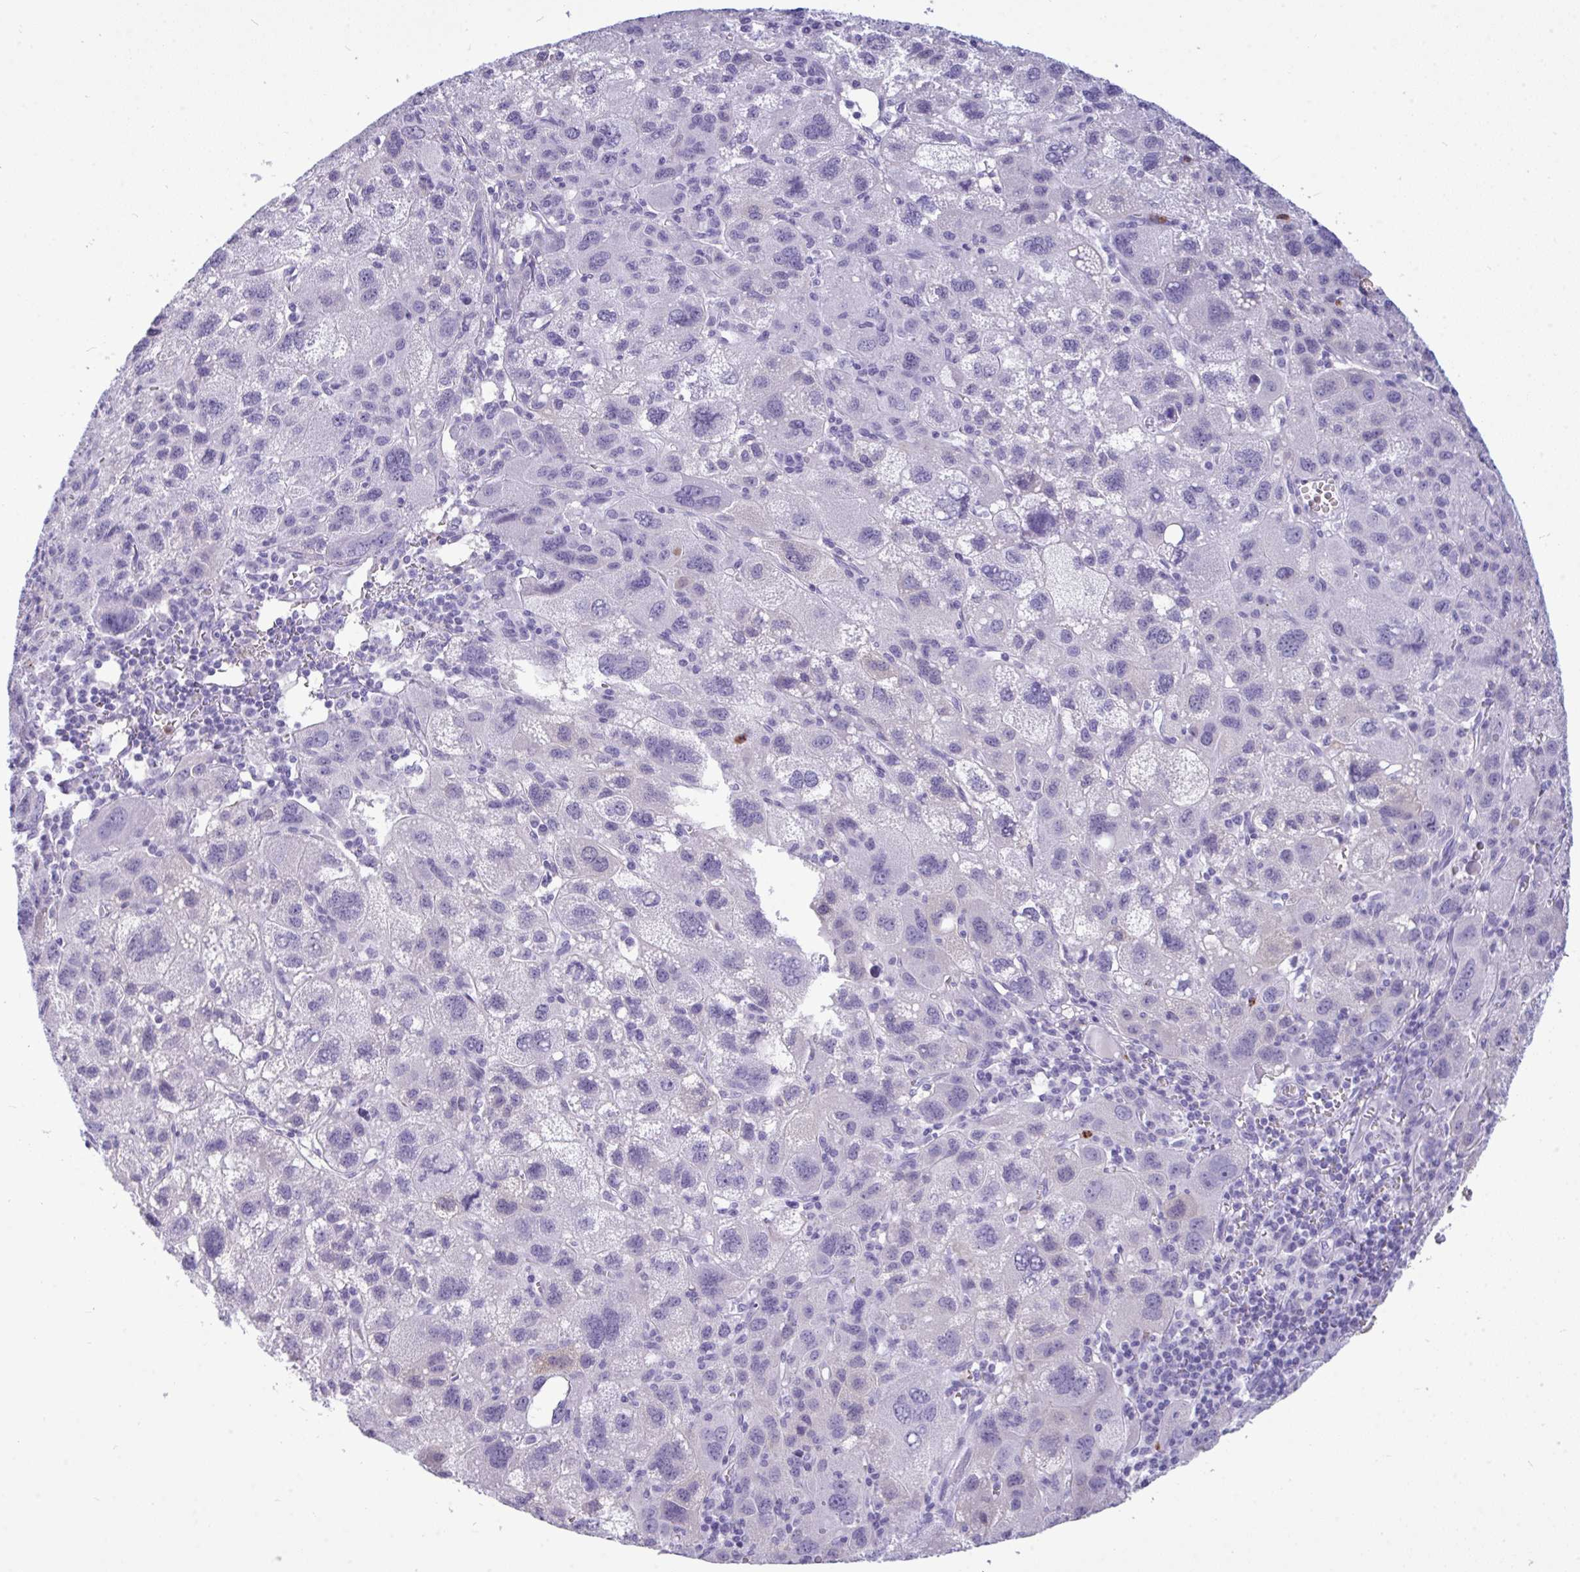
{"staining": {"intensity": "negative", "quantity": "none", "location": "none"}, "tissue": "liver cancer", "cell_type": "Tumor cells", "image_type": "cancer", "snomed": [{"axis": "morphology", "description": "Carcinoma, Hepatocellular, NOS"}, {"axis": "topography", "description": "Liver"}], "caption": "Immunohistochemical staining of human liver cancer demonstrates no significant expression in tumor cells.", "gene": "ARHGAP42", "patient": {"sex": "female", "age": 77}}